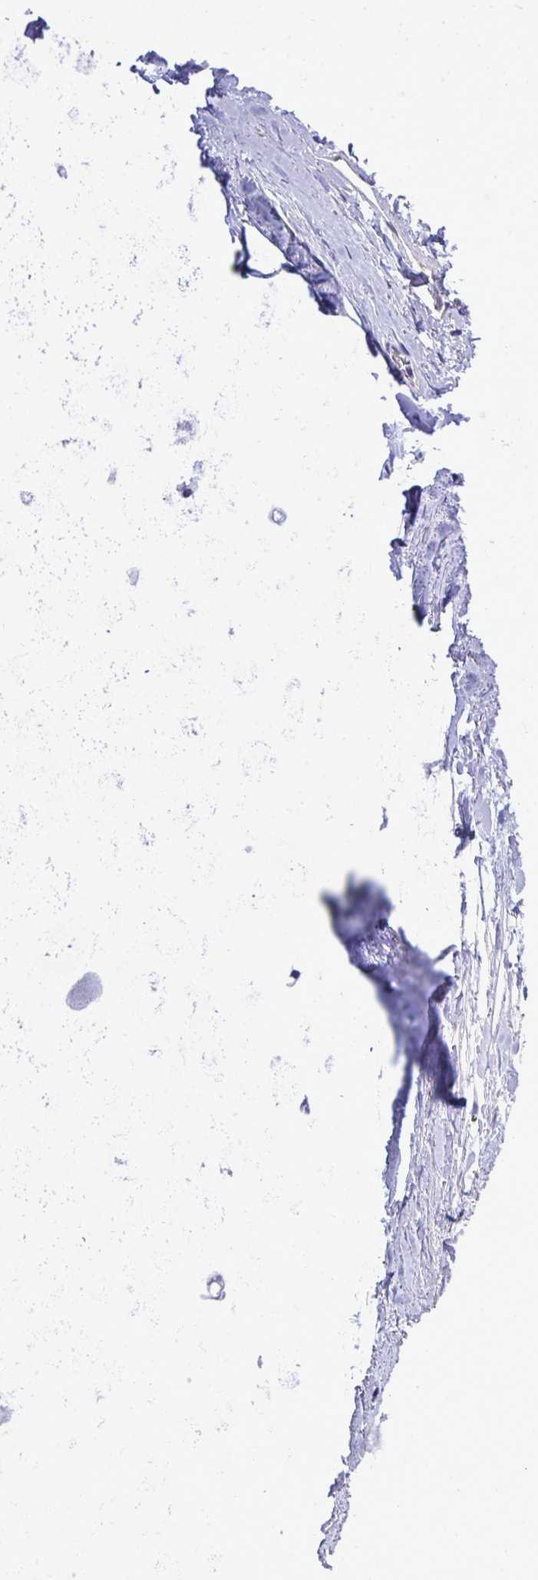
{"staining": {"intensity": "negative", "quantity": "none", "location": "none"}, "tissue": "adipose tissue", "cell_type": "Adipocytes", "image_type": "normal", "snomed": [{"axis": "morphology", "description": "Normal tissue, NOS"}, {"axis": "topography", "description": "Lymph node"}, {"axis": "topography", "description": "Cartilage tissue"}, {"axis": "topography", "description": "Bronchus"}], "caption": "A high-resolution histopathology image shows immunohistochemistry (IHC) staining of unremarkable adipose tissue, which demonstrates no significant expression in adipocytes. (IHC, brightfield microscopy, high magnification).", "gene": "SLC25A51", "patient": {"sex": "female", "age": 70}}